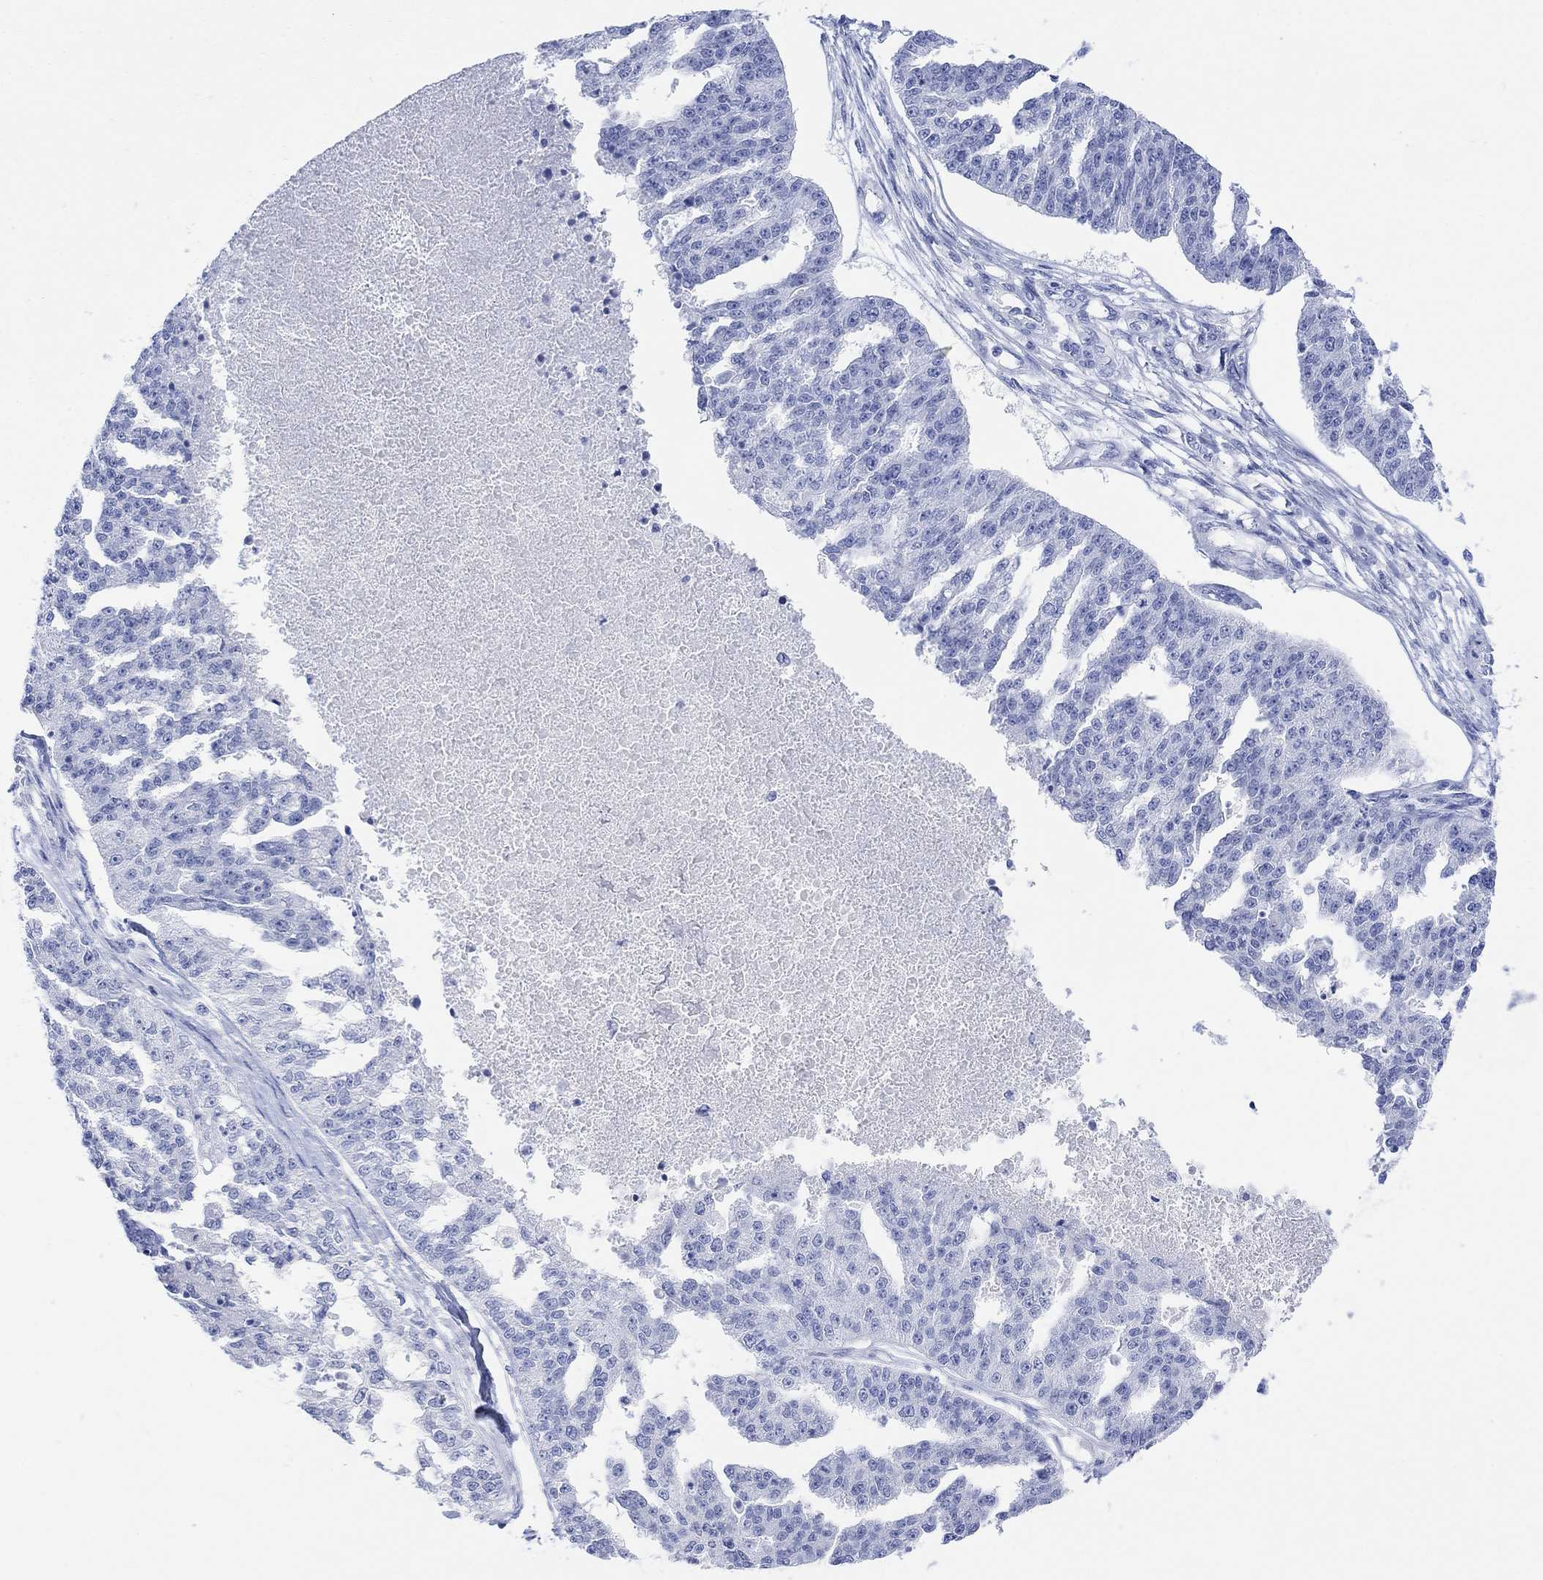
{"staining": {"intensity": "negative", "quantity": "none", "location": "none"}, "tissue": "ovarian cancer", "cell_type": "Tumor cells", "image_type": "cancer", "snomed": [{"axis": "morphology", "description": "Cystadenocarcinoma, serous, NOS"}, {"axis": "topography", "description": "Ovary"}], "caption": "Ovarian serous cystadenocarcinoma was stained to show a protein in brown. There is no significant expression in tumor cells.", "gene": "GNG13", "patient": {"sex": "female", "age": 58}}